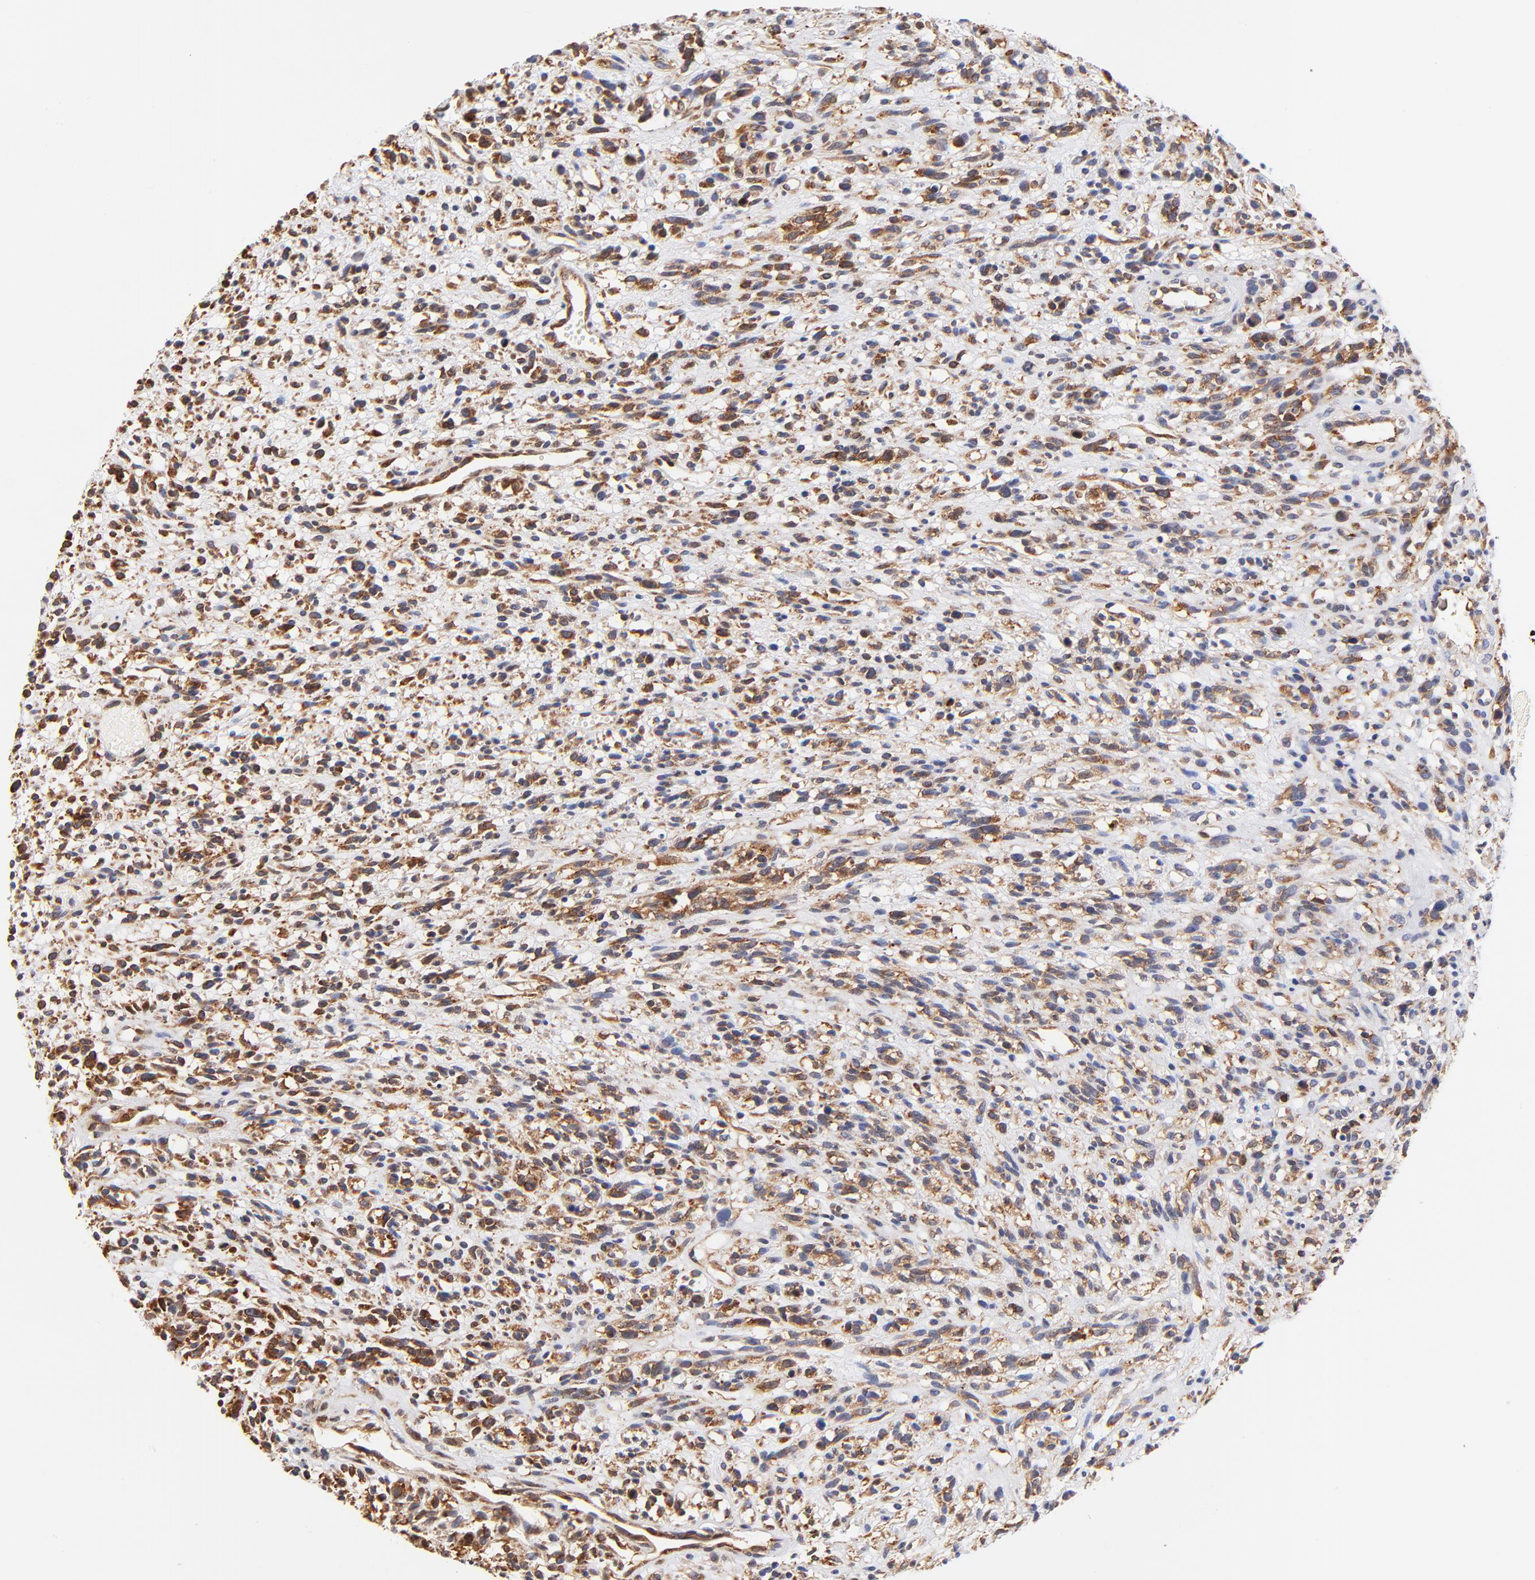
{"staining": {"intensity": "moderate", "quantity": "25%-75%", "location": "cytoplasmic/membranous"}, "tissue": "glioma", "cell_type": "Tumor cells", "image_type": "cancer", "snomed": [{"axis": "morphology", "description": "Glioma, malignant, High grade"}, {"axis": "topography", "description": "Brain"}], "caption": "Glioma stained with a brown dye demonstrates moderate cytoplasmic/membranous positive staining in approximately 25%-75% of tumor cells.", "gene": "RPL27", "patient": {"sex": "male", "age": 66}}